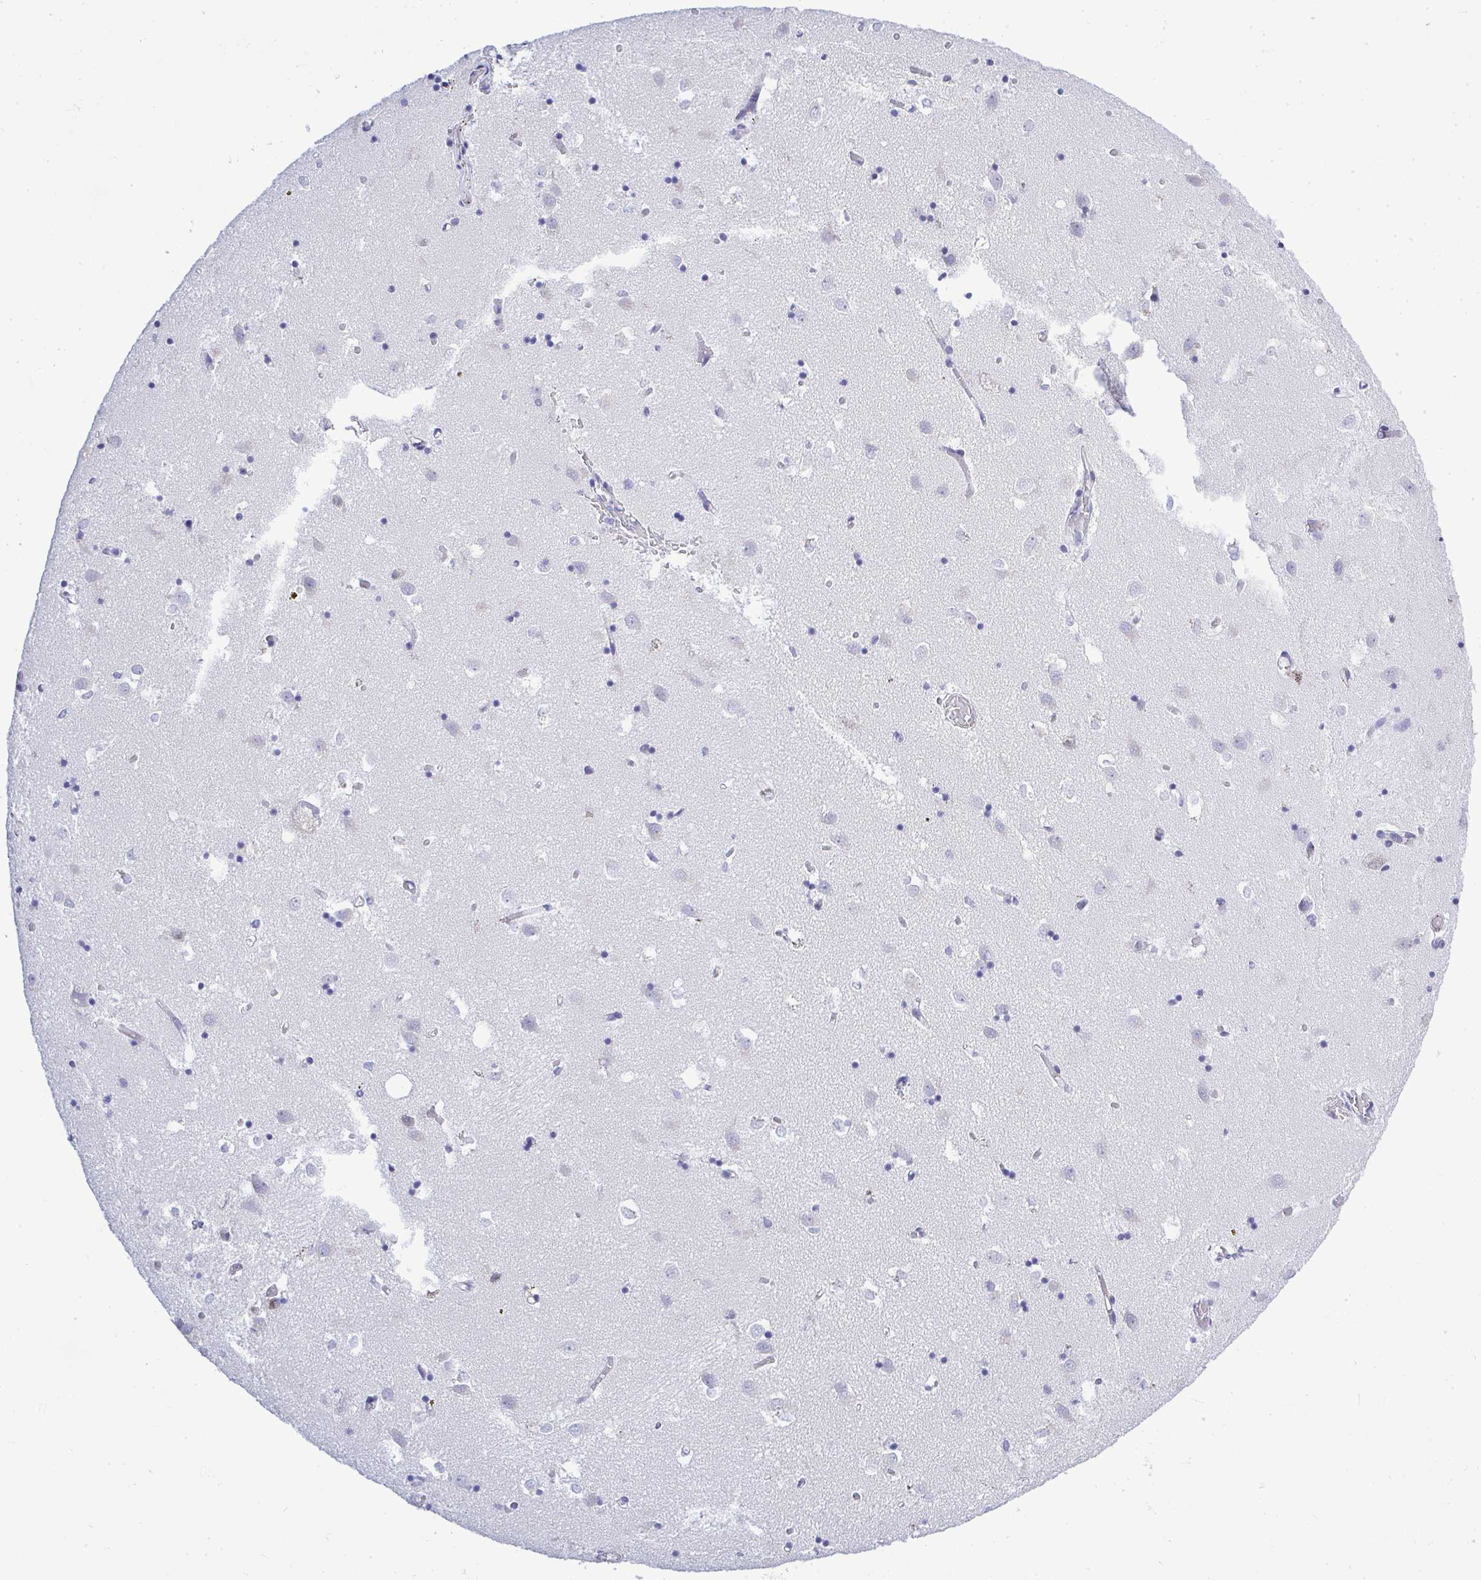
{"staining": {"intensity": "negative", "quantity": "none", "location": "none"}, "tissue": "caudate", "cell_type": "Glial cells", "image_type": "normal", "snomed": [{"axis": "morphology", "description": "Normal tissue, NOS"}, {"axis": "topography", "description": "Lateral ventricle wall"}], "caption": "Caudate stained for a protein using IHC displays no expression glial cells.", "gene": "SLC25A51", "patient": {"sex": "male", "age": 70}}